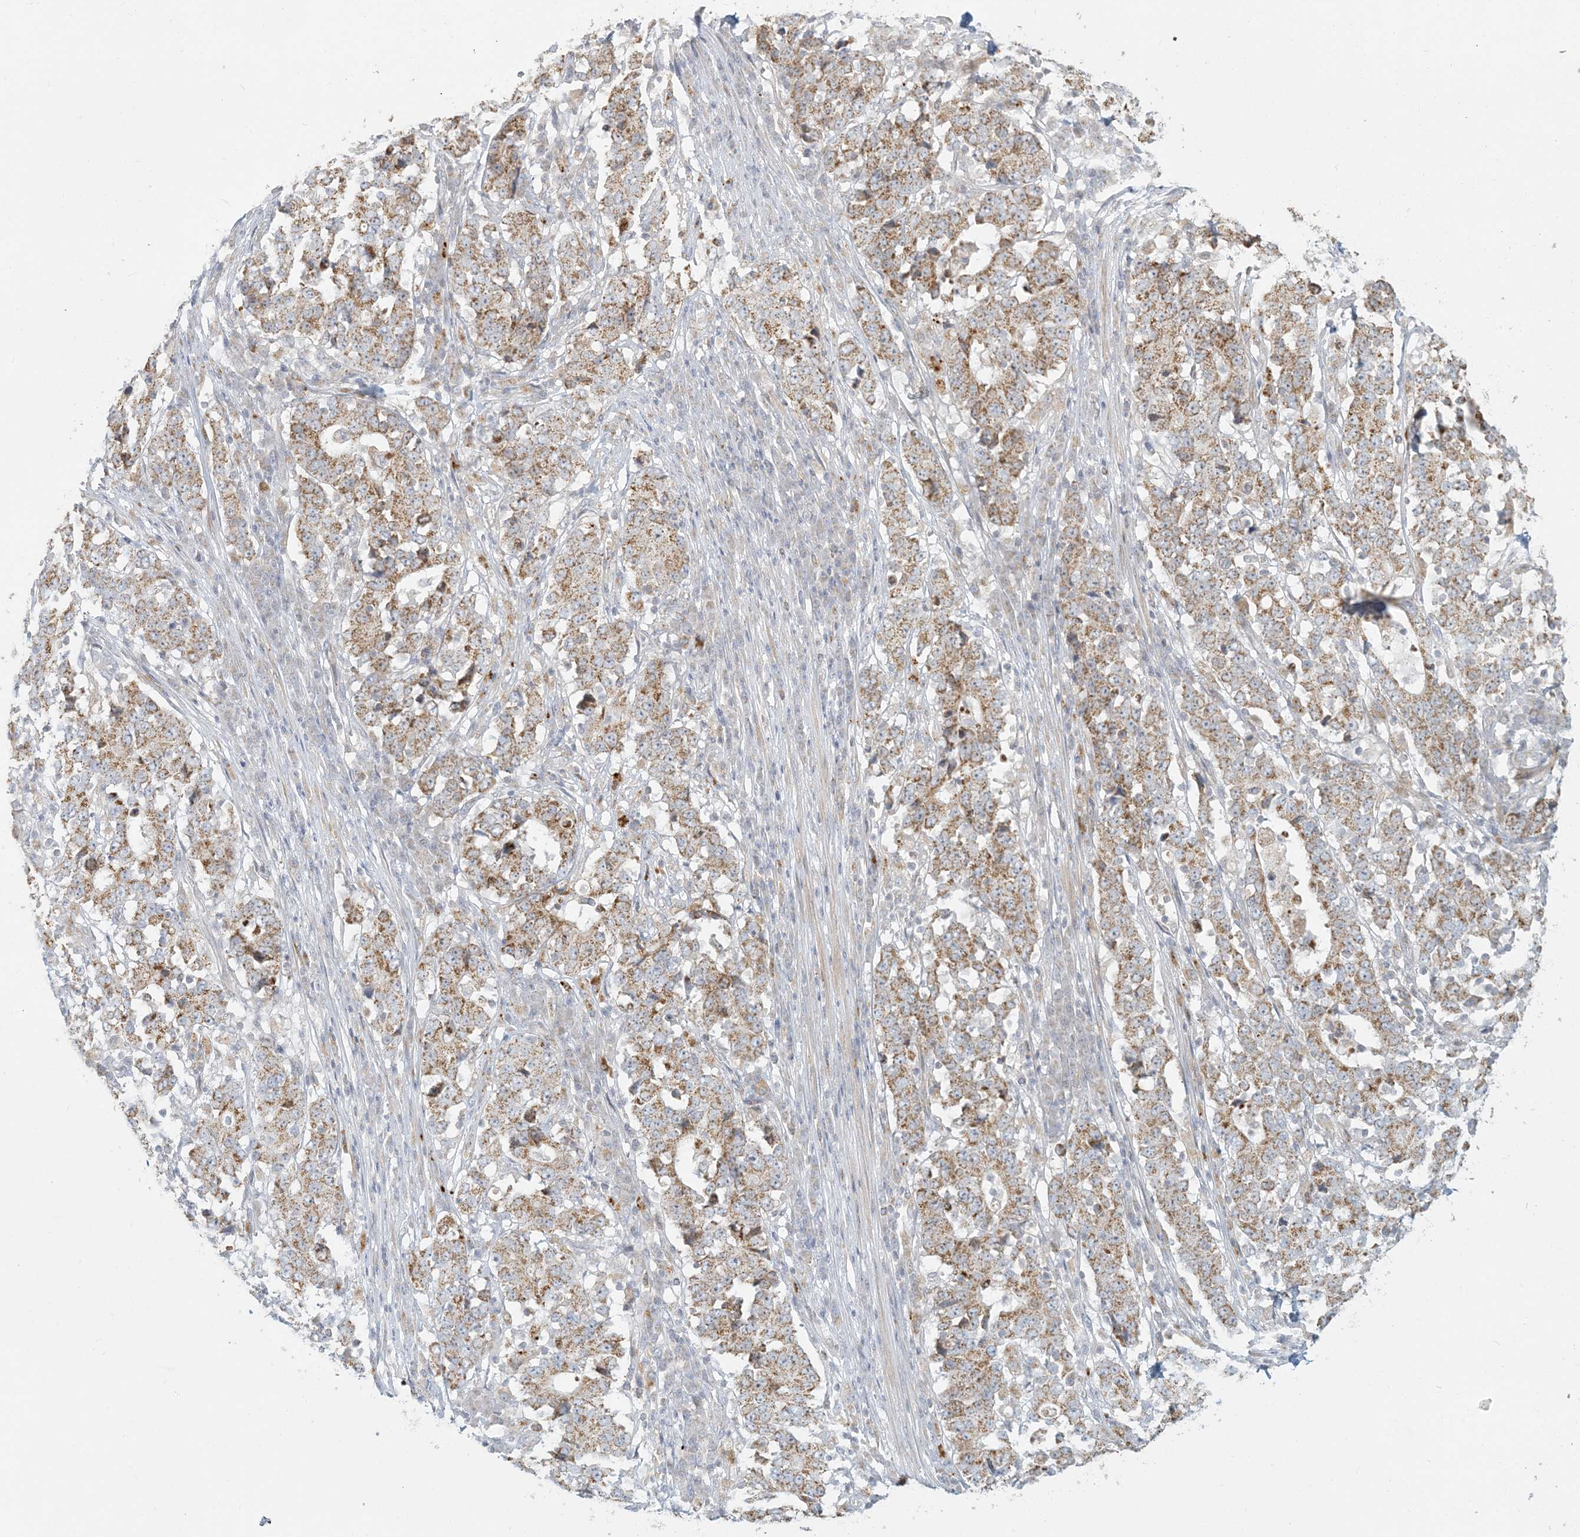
{"staining": {"intensity": "moderate", "quantity": ">75%", "location": "cytoplasmic/membranous"}, "tissue": "stomach cancer", "cell_type": "Tumor cells", "image_type": "cancer", "snomed": [{"axis": "morphology", "description": "Adenocarcinoma, NOS"}, {"axis": "topography", "description": "Stomach"}], "caption": "IHC photomicrograph of stomach cancer stained for a protein (brown), which displays medium levels of moderate cytoplasmic/membranous expression in about >75% of tumor cells.", "gene": "MCAT", "patient": {"sex": "male", "age": 59}}